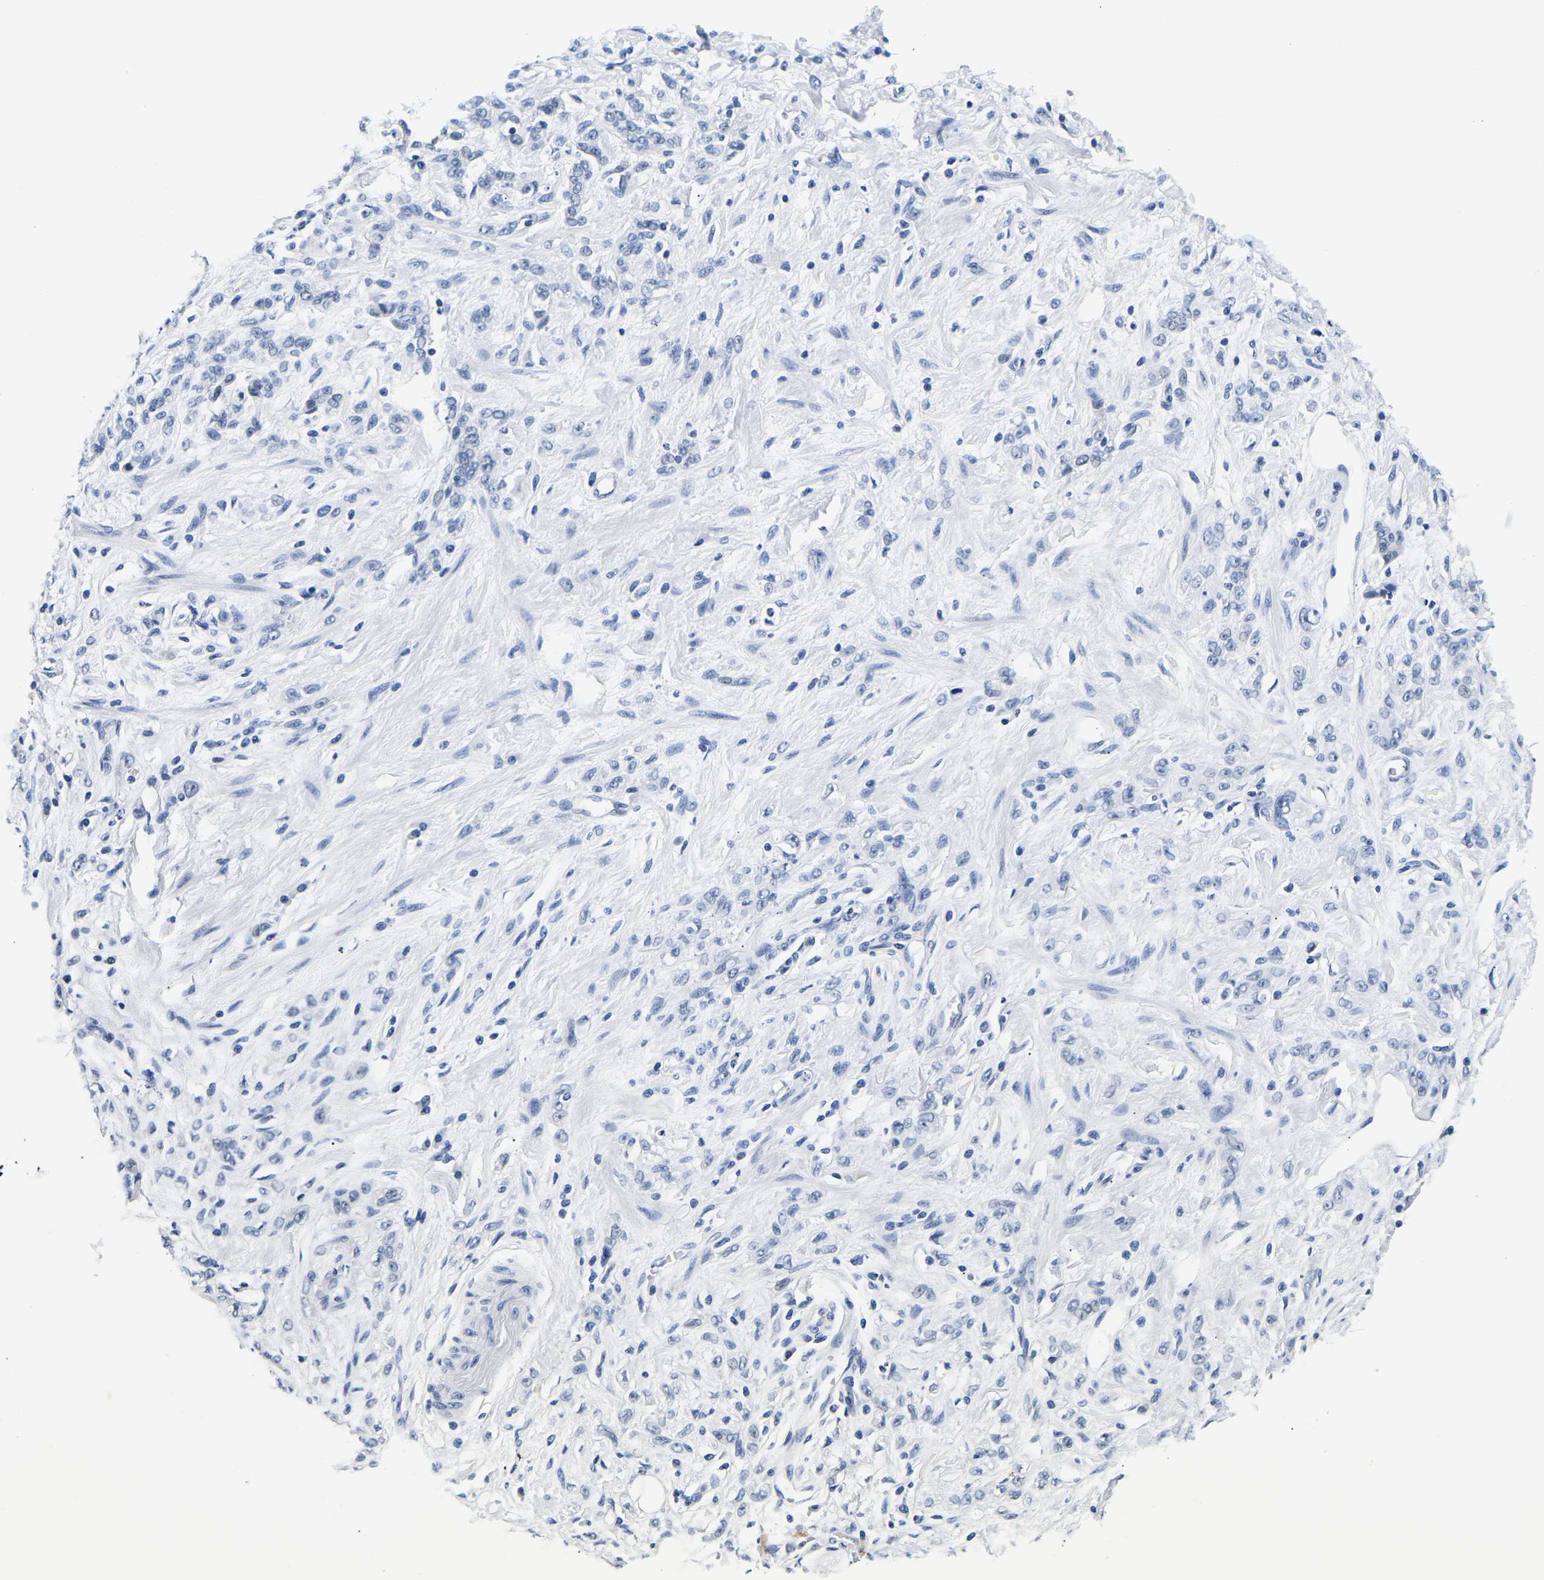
{"staining": {"intensity": "negative", "quantity": "none", "location": "none"}, "tissue": "stomach cancer", "cell_type": "Tumor cells", "image_type": "cancer", "snomed": [{"axis": "morphology", "description": "Normal tissue, NOS"}, {"axis": "morphology", "description": "Adenocarcinoma, NOS"}, {"axis": "topography", "description": "Stomach"}], "caption": "Tumor cells show no significant protein staining in stomach cancer. (Stains: DAB (3,3'-diaminobenzidine) immunohistochemistry with hematoxylin counter stain, Microscopy: brightfield microscopy at high magnification).", "gene": "UCHL3", "patient": {"sex": "male", "age": 82}}